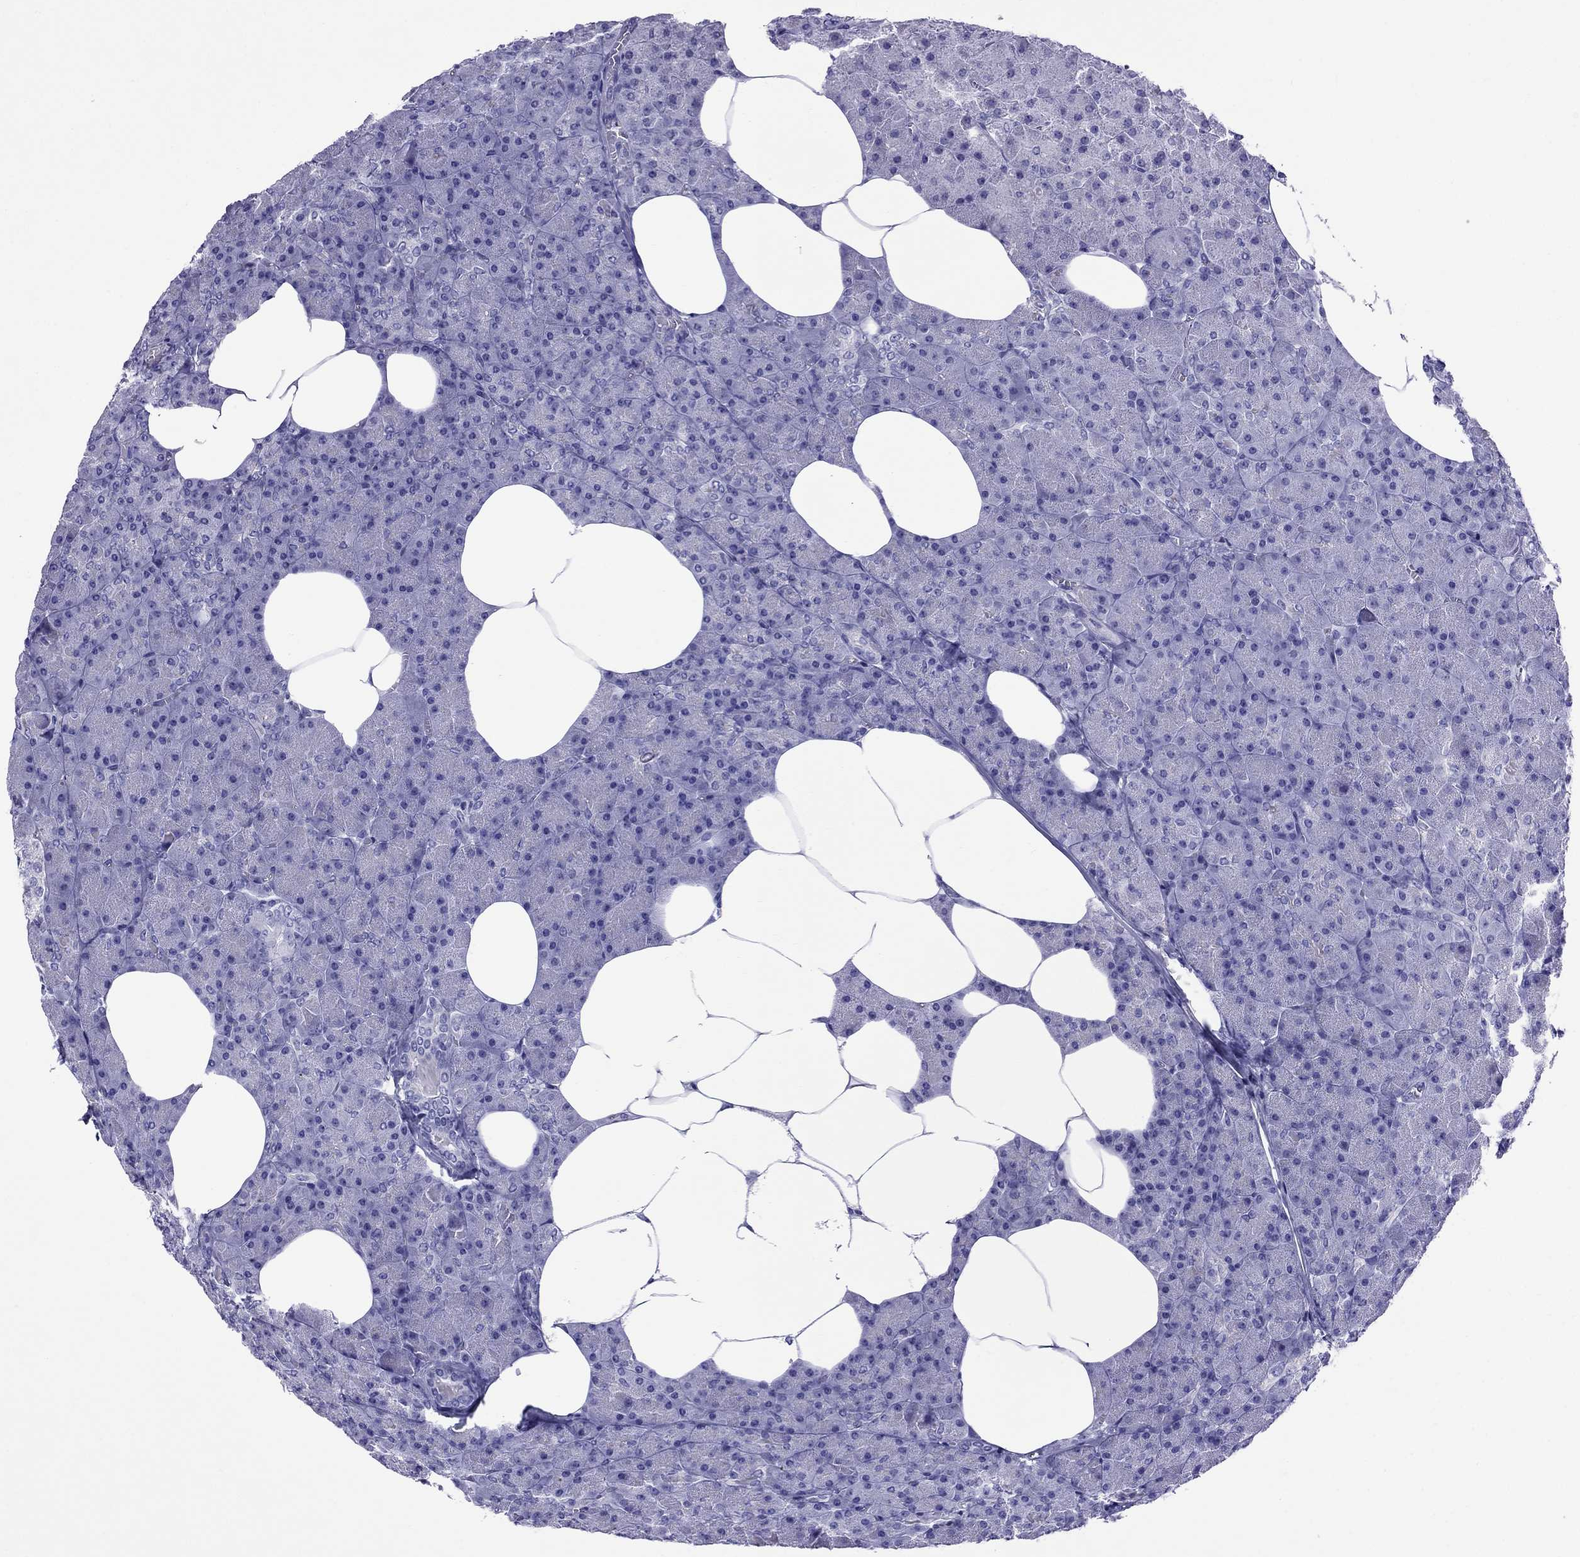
{"staining": {"intensity": "negative", "quantity": "none", "location": "none"}, "tissue": "pancreas", "cell_type": "Exocrine glandular cells", "image_type": "normal", "snomed": [{"axis": "morphology", "description": "Normal tissue, NOS"}, {"axis": "topography", "description": "Pancreas"}], "caption": "Histopathology image shows no significant protein staining in exocrine glandular cells of normal pancreas.", "gene": "CRYBA1", "patient": {"sex": "female", "age": 45}}